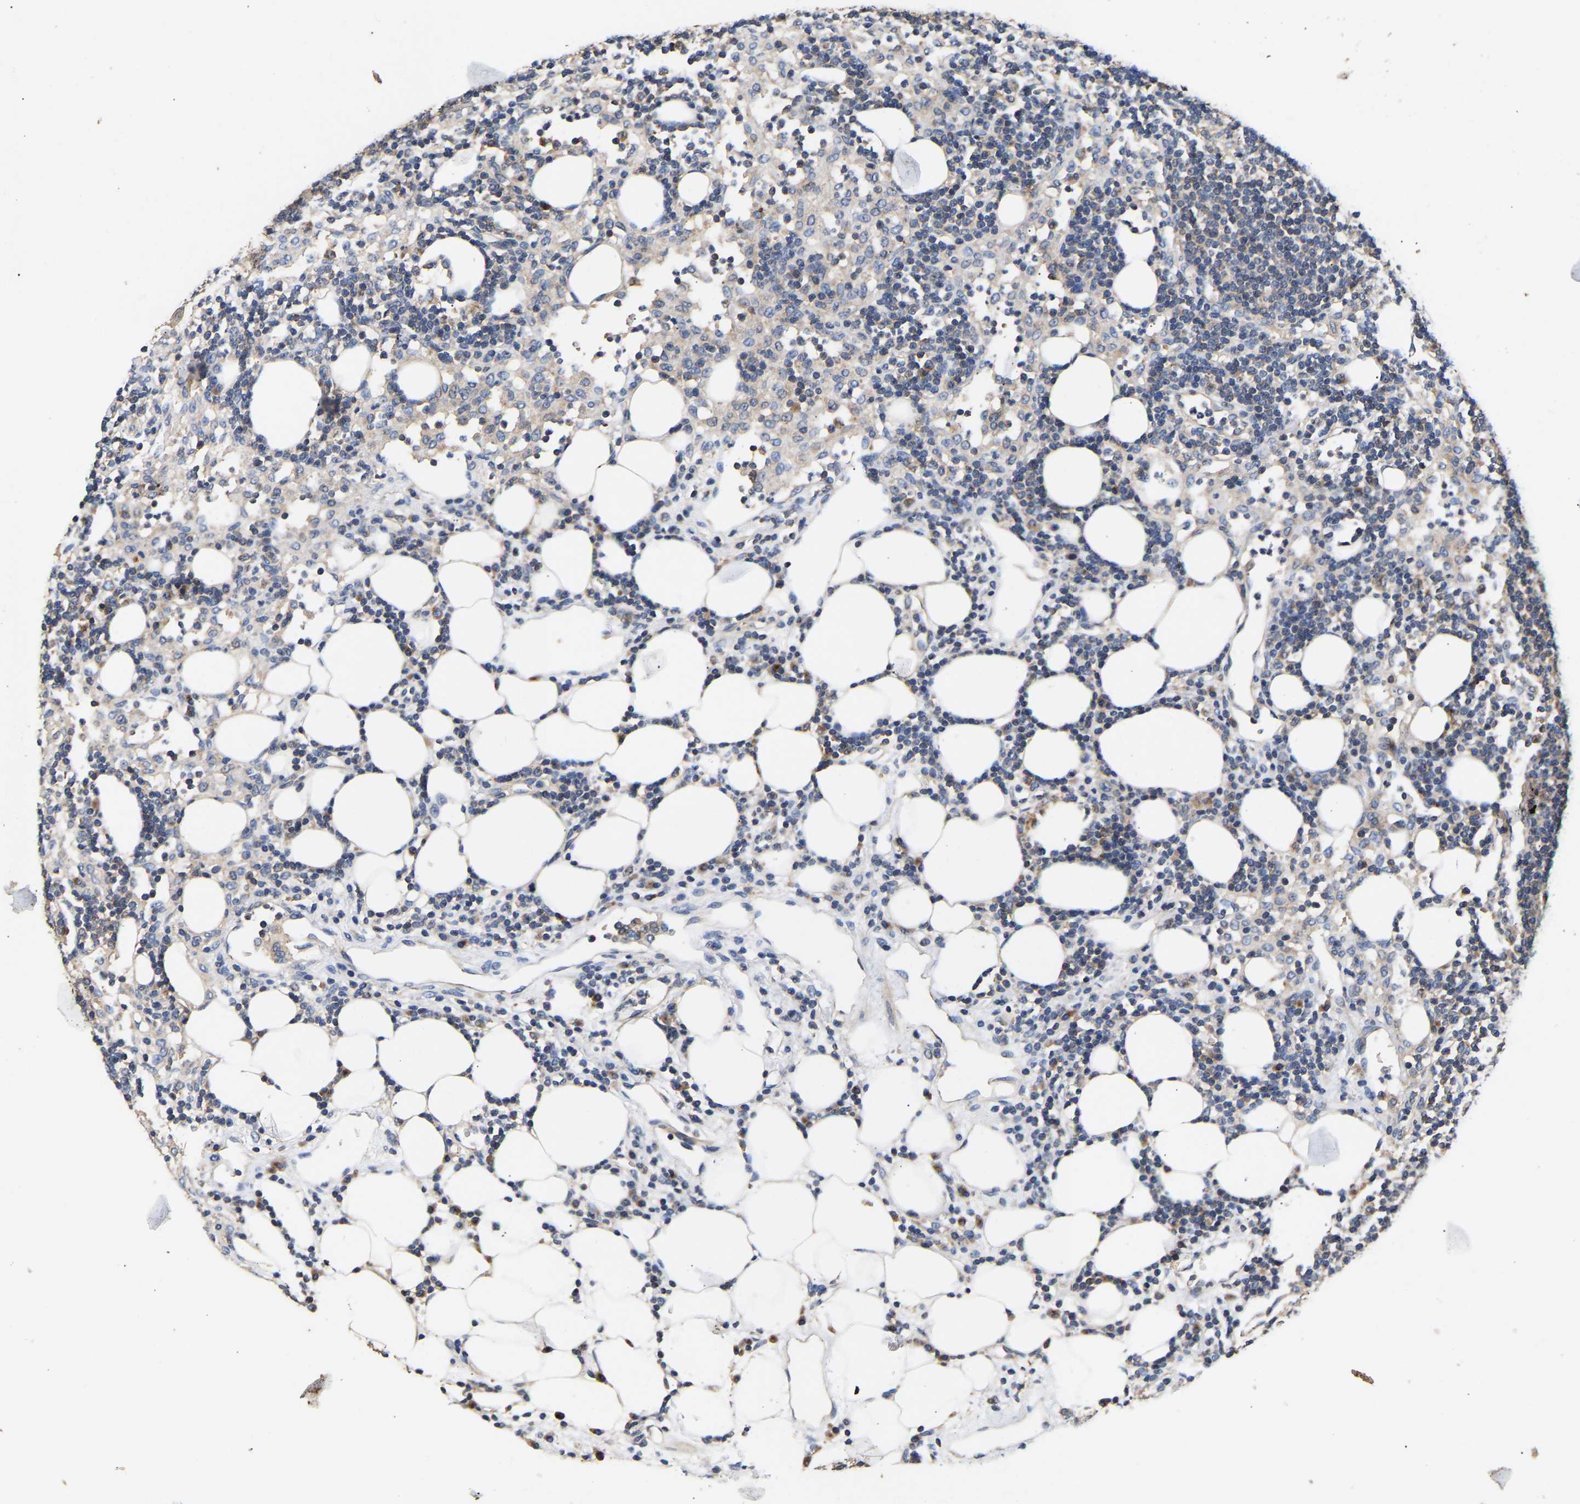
{"staining": {"intensity": "weak", "quantity": "<25%", "location": "cytoplasmic/membranous"}, "tissue": "lymph node", "cell_type": "Germinal center cells", "image_type": "normal", "snomed": [{"axis": "morphology", "description": "Normal tissue, NOS"}, {"axis": "morphology", "description": "Carcinoid, malignant, NOS"}, {"axis": "topography", "description": "Lymph node"}], "caption": "Photomicrograph shows no significant protein positivity in germinal center cells of benign lymph node.", "gene": "LRBA", "patient": {"sex": "male", "age": 47}}